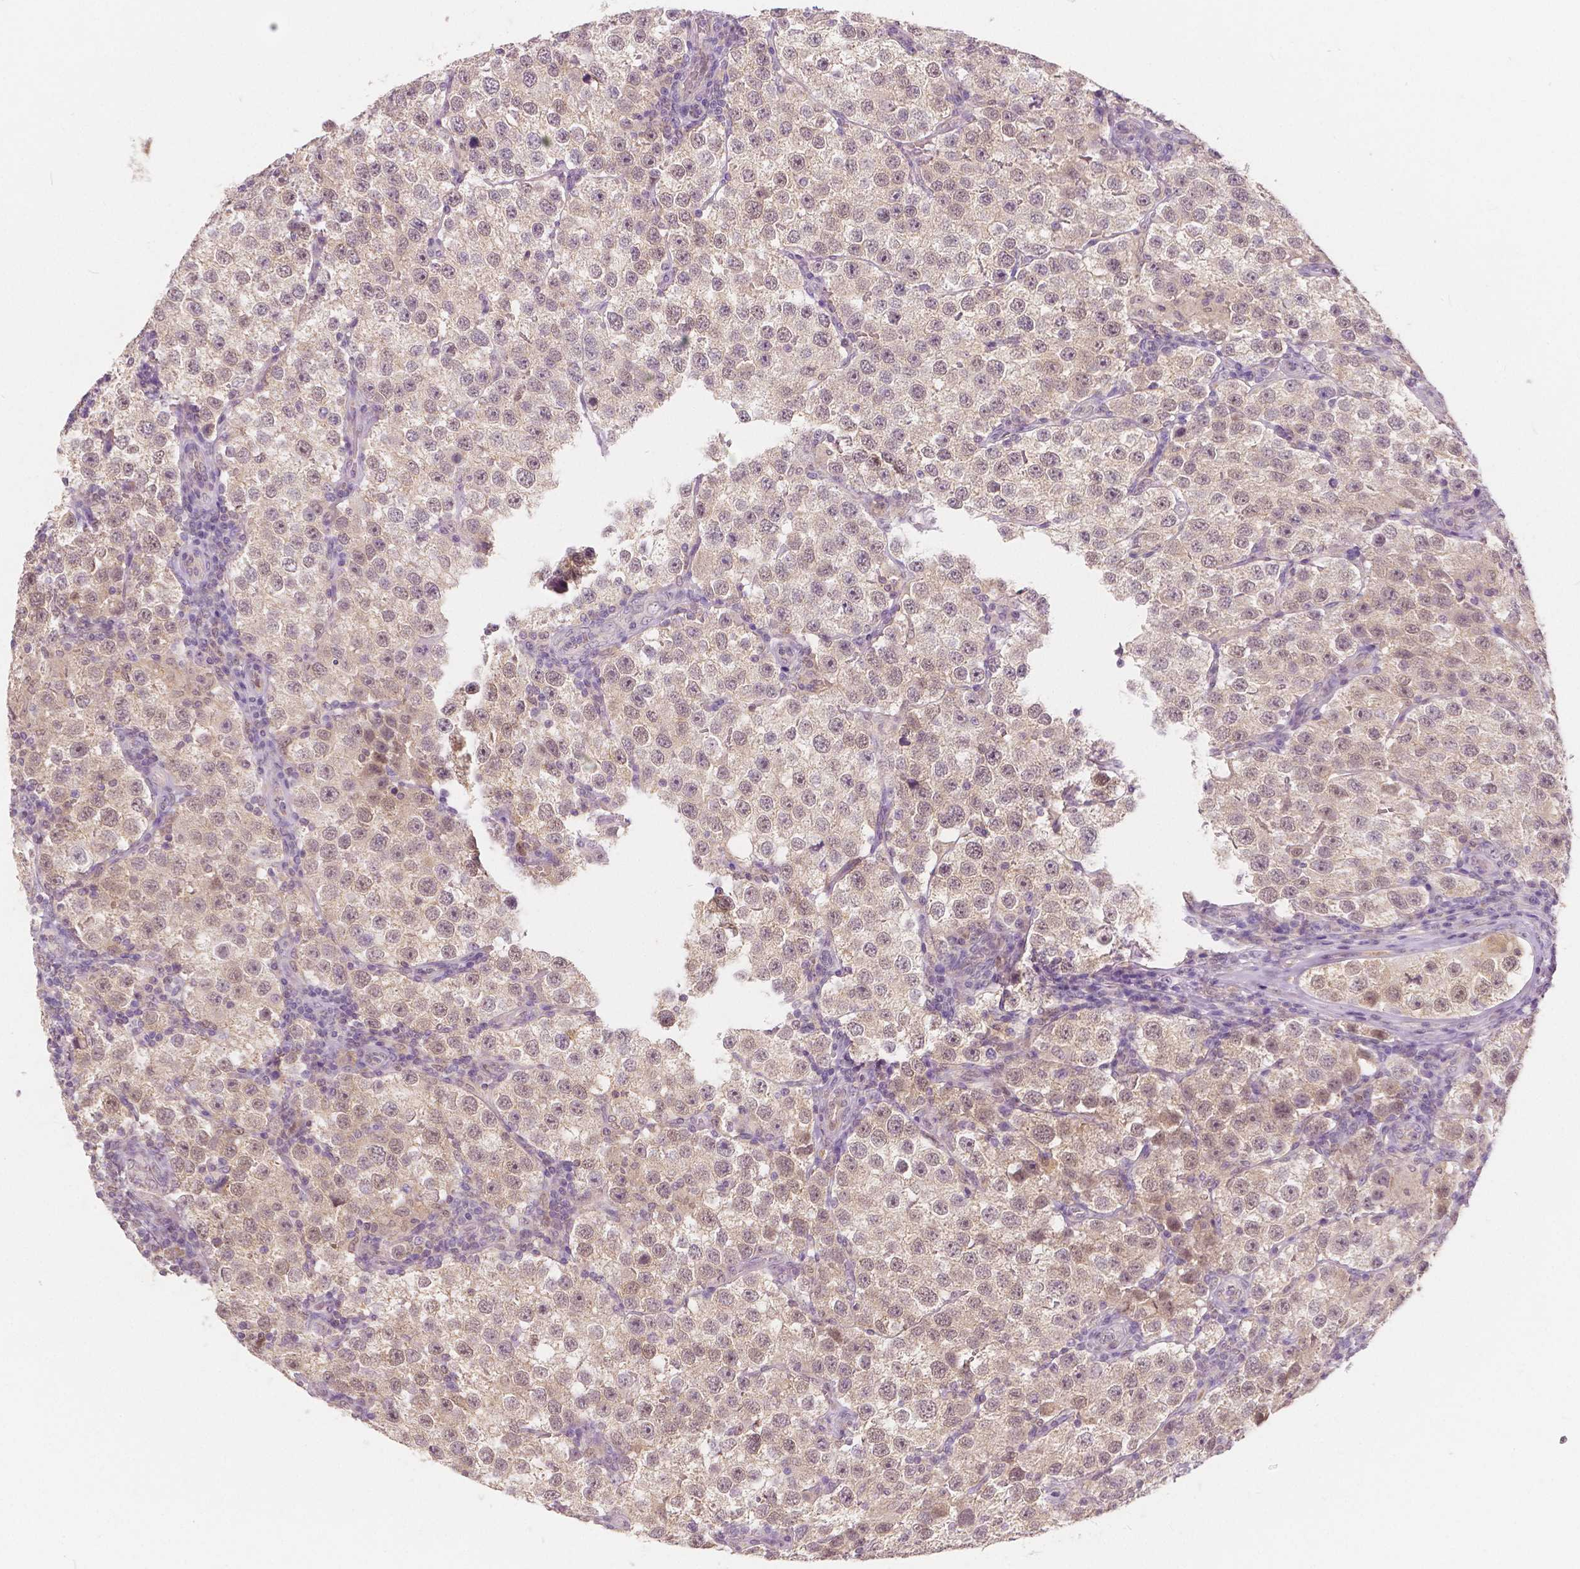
{"staining": {"intensity": "weak", "quantity": "25%-75%", "location": "cytoplasmic/membranous,nuclear"}, "tissue": "testis cancer", "cell_type": "Tumor cells", "image_type": "cancer", "snomed": [{"axis": "morphology", "description": "Seminoma, NOS"}, {"axis": "topography", "description": "Testis"}], "caption": "Approximately 25%-75% of tumor cells in human testis cancer (seminoma) exhibit weak cytoplasmic/membranous and nuclear protein expression as visualized by brown immunohistochemical staining.", "gene": "NAPRT", "patient": {"sex": "male", "age": 37}}